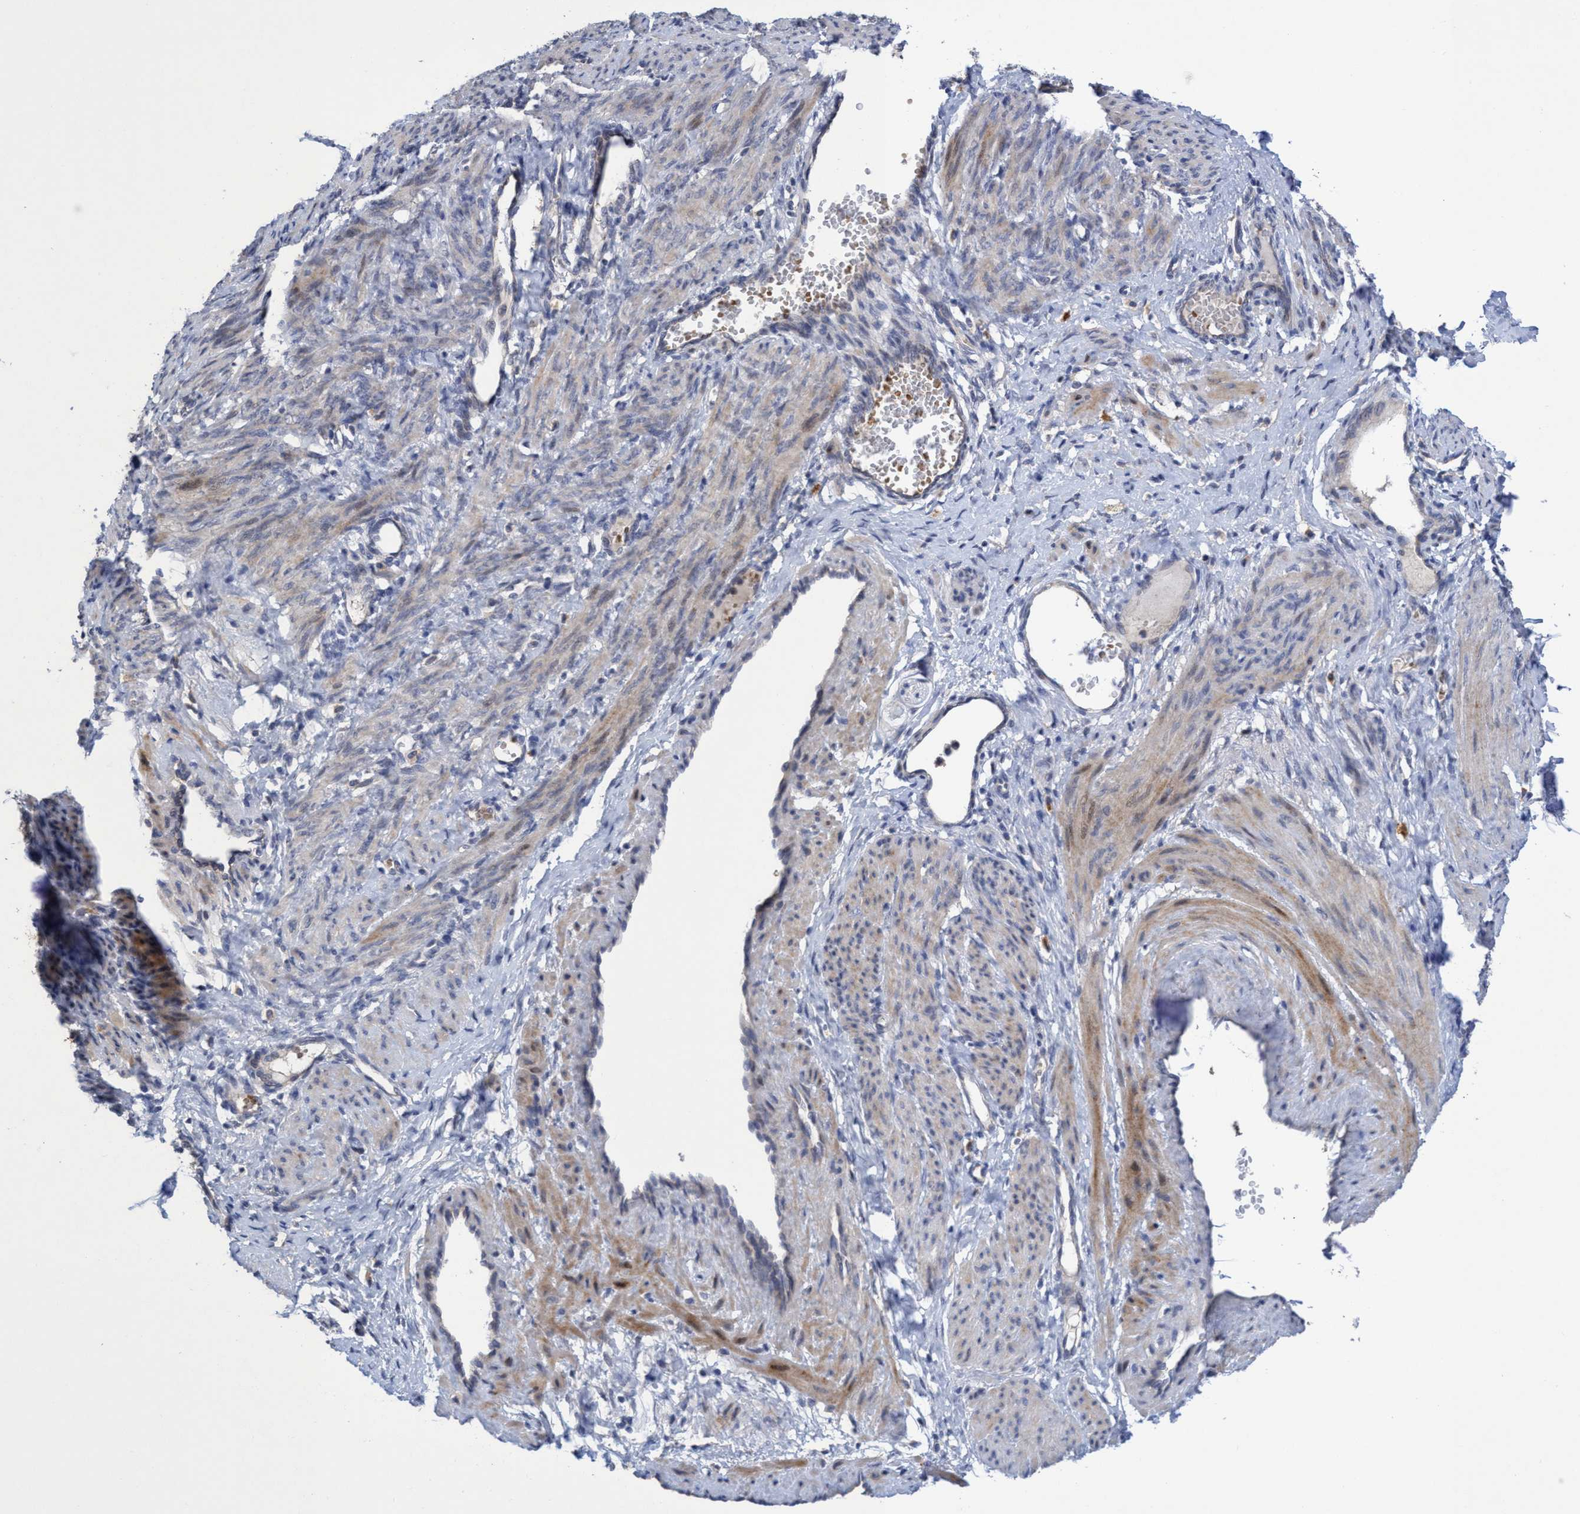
{"staining": {"intensity": "weak", "quantity": "25%-75%", "location": "cytoplasmic/membranous"}, "tissue": "smooth muscle", "cell_type": "Smooth muscle cells", "image_type": "normal", "snomed": [{"axis": "morphology", "description": "Normal tissue, NOS"}, {"axis": "topography", "description": "Endometrium"}], "caption": "Immunohistochemical staining of benign human smooth muscle demonstrates low levels of weak cytoplasmic/membranous positivity in approximately 25%-75% of smooth muscle cells.", "gene": "SEMA4D", "patient": {"sex": "female", "age": 33}}